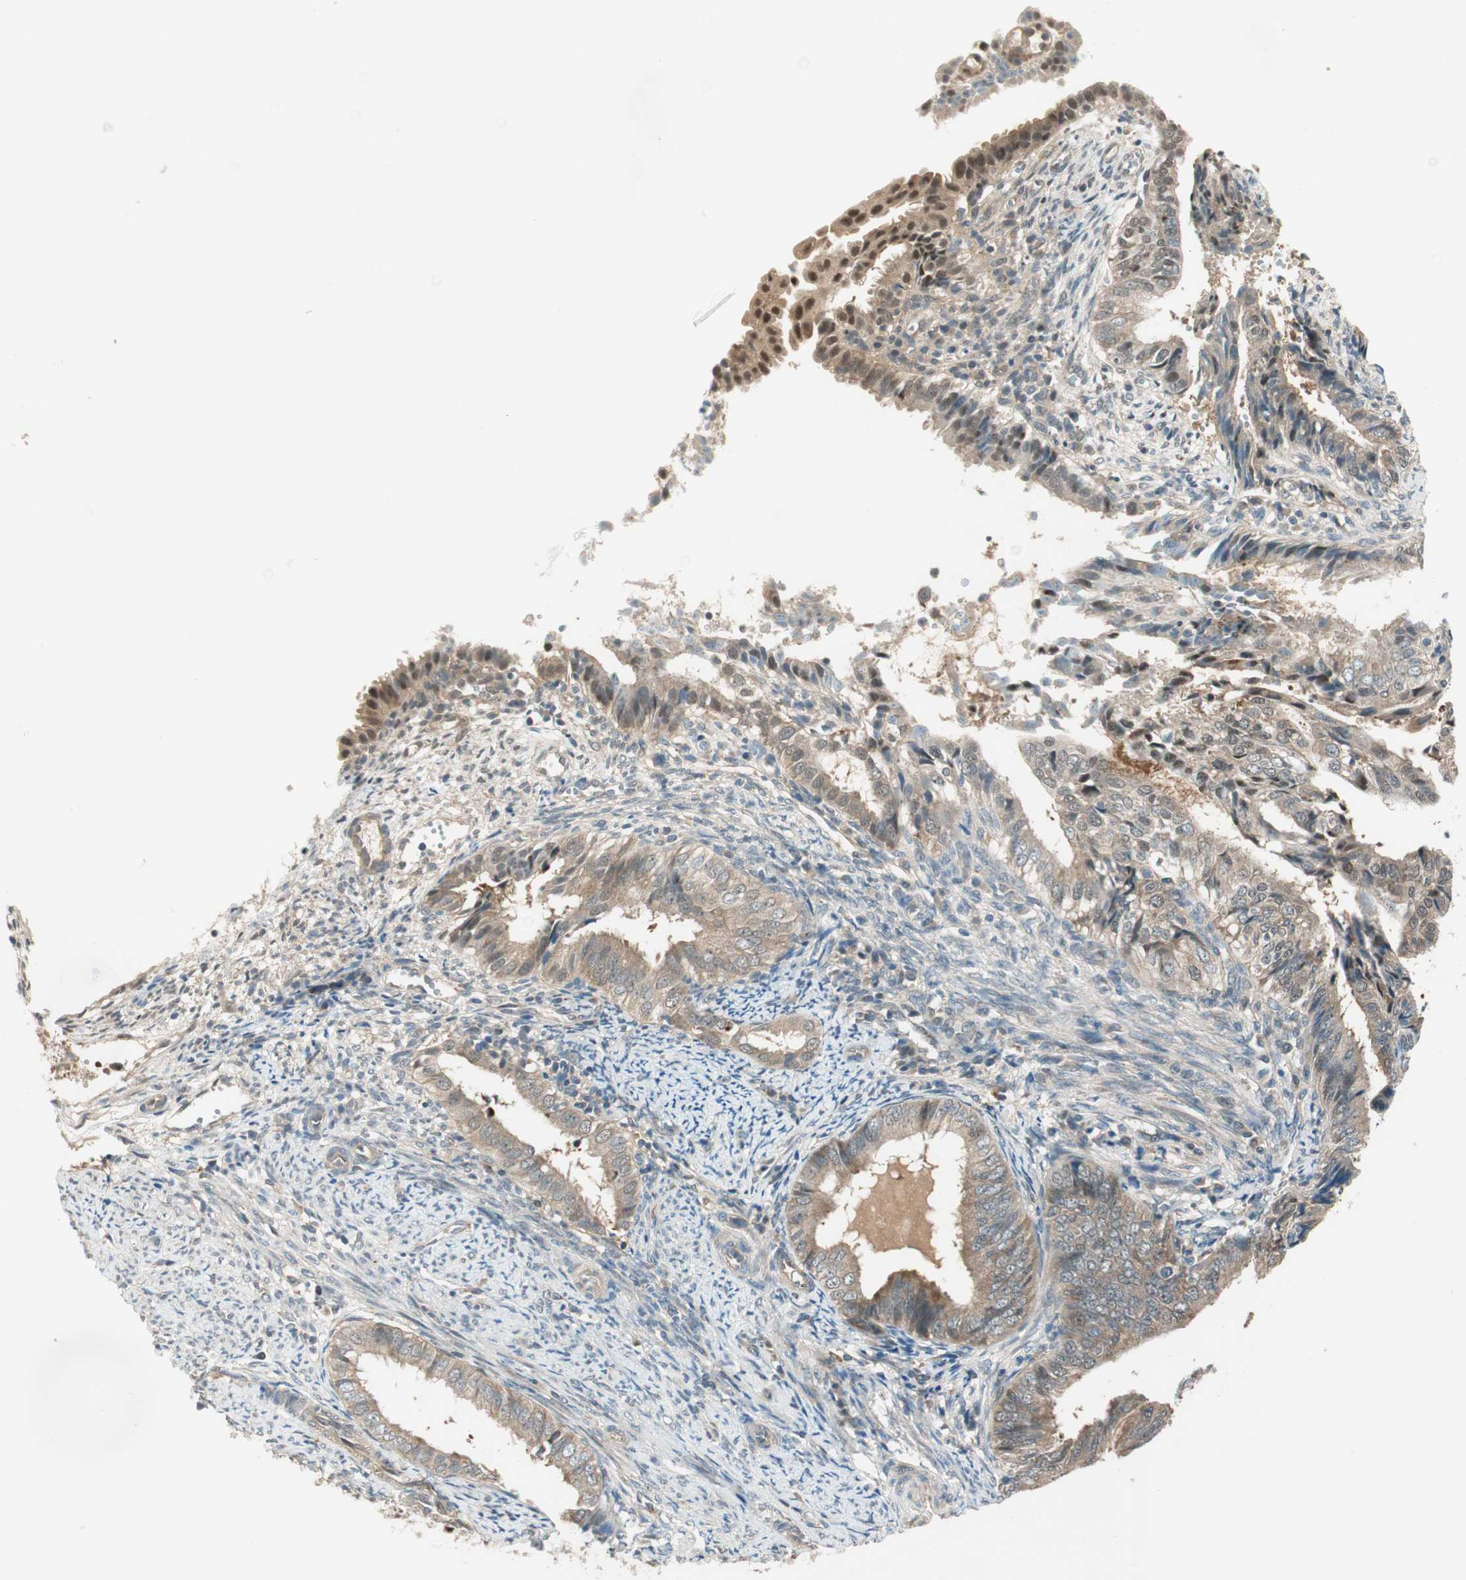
{"staining": {"intensity": "moderate", "quantity": ">75%", "location": "cytoplasmic/membranous,nuclear"}, "tissue": "endometrial cancer", "cell_type": "Tumor cells", "image_type": "cancer", "snomed": [{"axis": "morphology", "description": "Adenocarcinoma, NOS"}, {"axis": "topography", "description": "Endometrium"}], "caption": "High-magnification brightfield microscopy of endometrial cancer stained with DAB (3,3'-diaminobenzidine) (brown) and counterstained with hematoxylin (blue). tumor cells exhibit moderate cytoplasmic/membranous and nuclear expression is appreciated in about>75% of cells.", "gene": "PSMD8", "patient": {"sex": "female", "age": 58}}